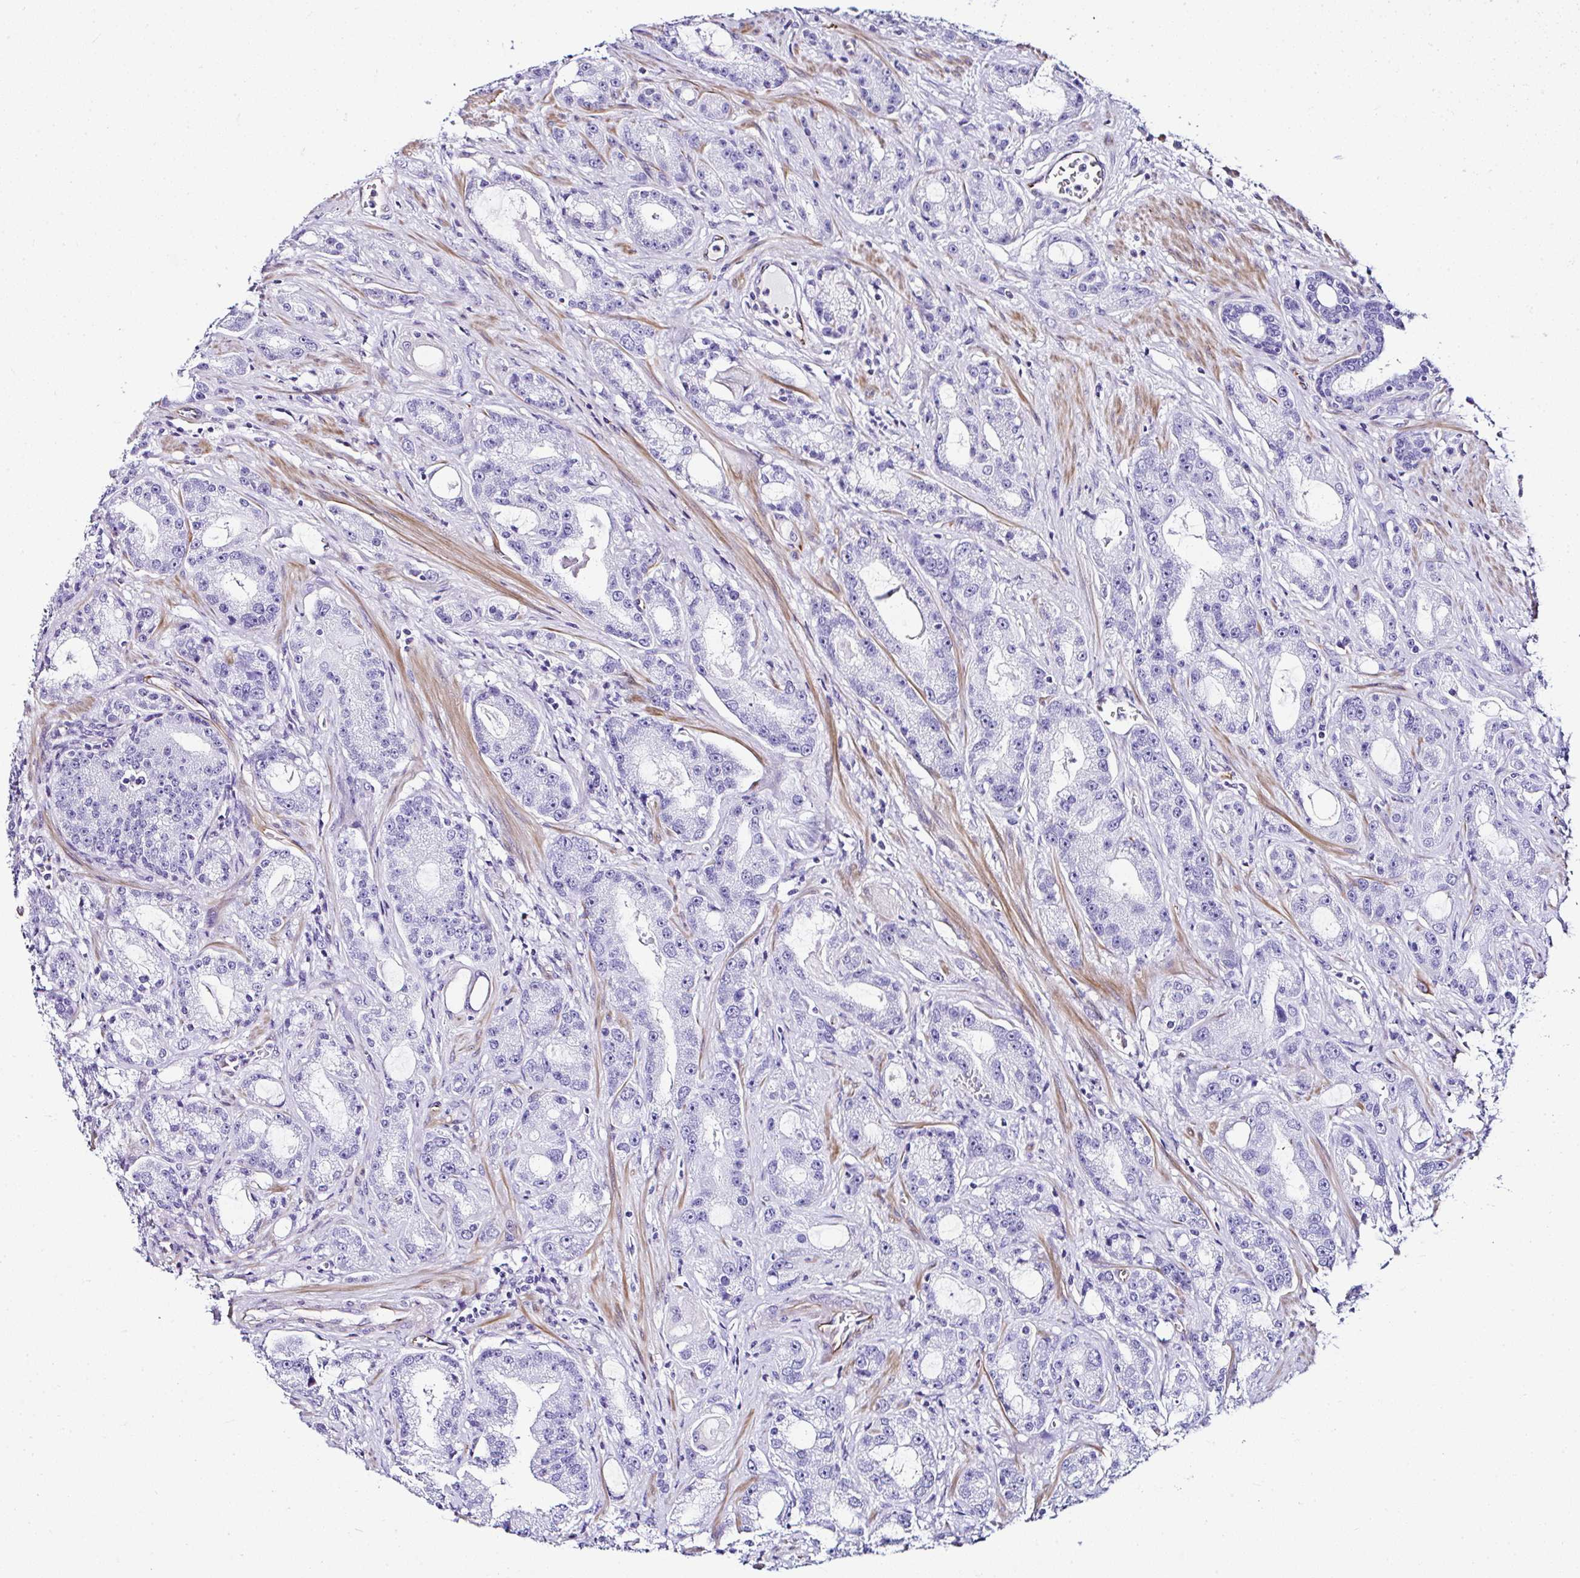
{"staining": {"intensity": "negative", "quantity": "none", "location": "none"}, "tissue": "prostate cancer", "cell_type": "Tumor cells", "image_type": "cancer", "snomed": [{"axis": "morphology", "description": "Adenocarcinoma, High grade"}, {"axis": "topography", "description": "Prostate"}], "caption": "A histopathology image of human prostate cancer (adenocarcinoma (high-grade)) is negative for staining in tumor cells.", "gene": "DEPDC5", "patient": {"sex": "male", "age": 65}}